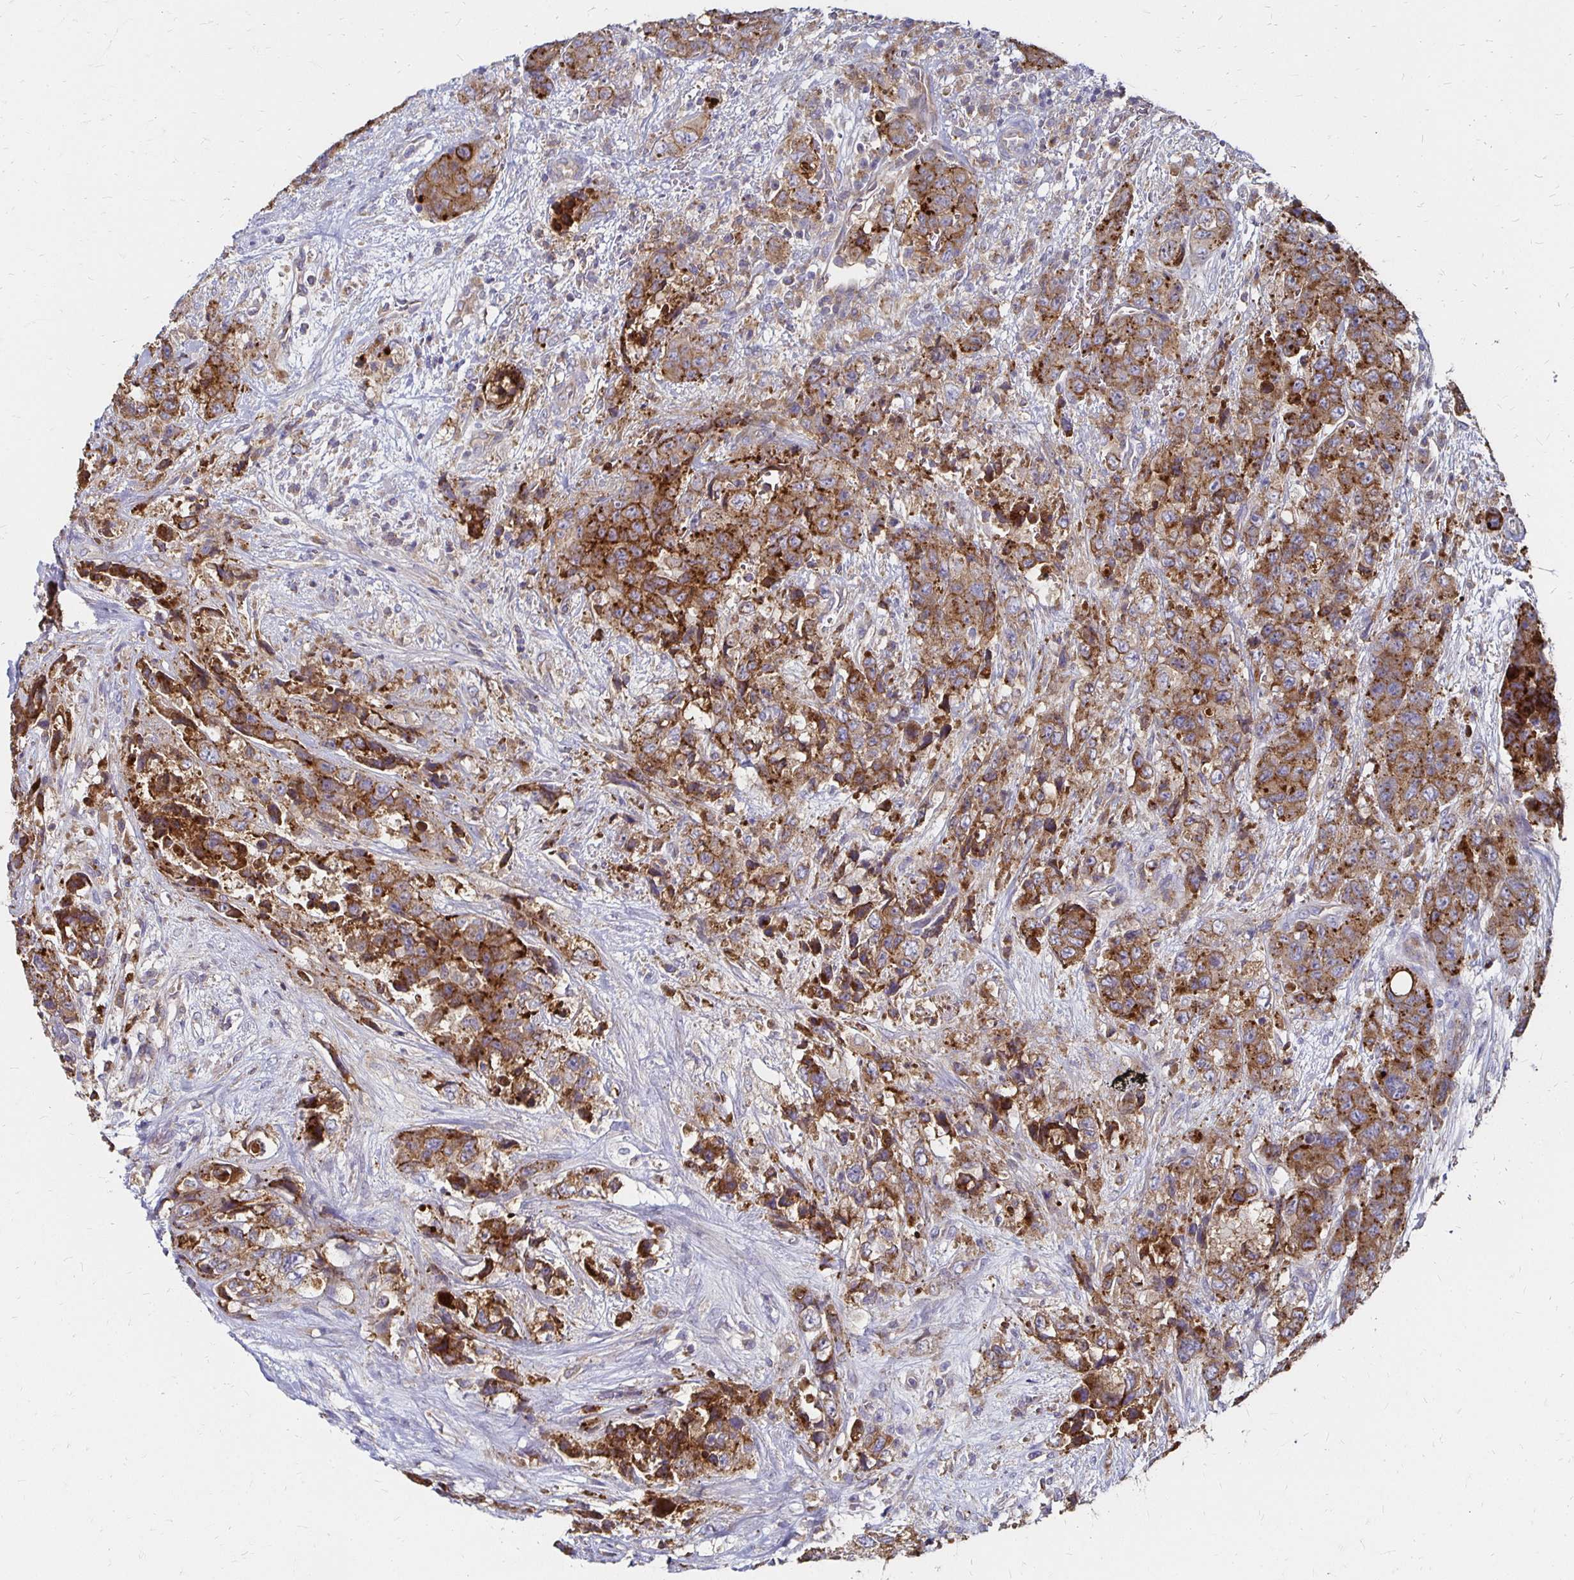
{"staining": {"intensity": "moderate", "quantity": ">75%", "location": "cytoplasmic/membranous"}, "tissue": "urothelial cancer", "cell_type": "Tumor cells", "image_type": "cancer", "snomed": [{"axis": "morphology", "description": "Urothelial carcinoma, High grade"}, {"axis": "topography", "description": "Urinary bladder"}], "caption": "The histopathology image displays staining of high-grade urothelial carcinoma, revealing moderate cytoplasmic/membranous protein expression (brown color) within tumor cells.", "gene": "NCSTN", "patient": {"sex": "female", "age": 78}}